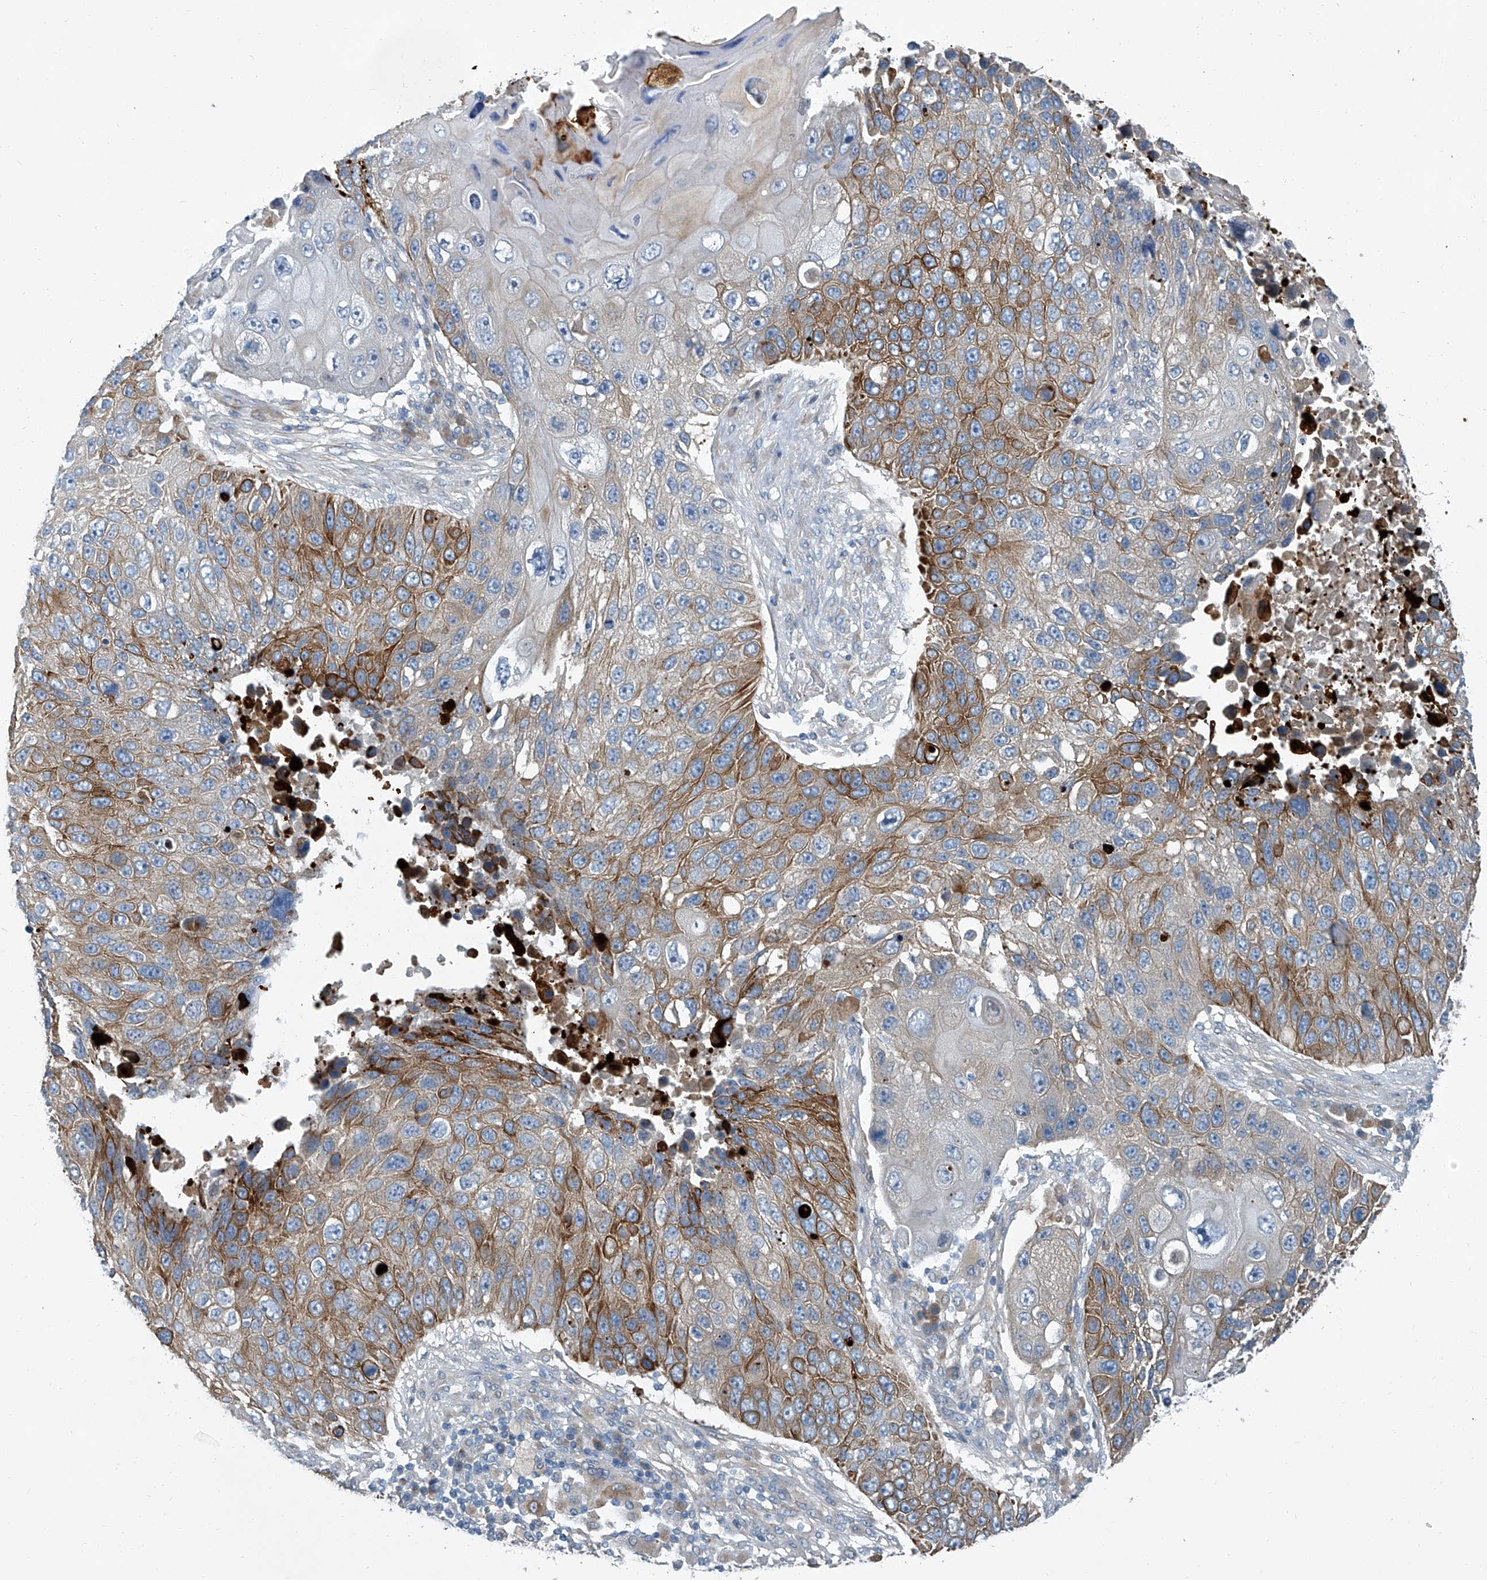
{"staining": {"intensity": "moderate", "quantity": ">75%", "location": "cytoplasmic/membranous"}, "tissue": "lung cancer", "cell_type": "Tumor cells", "image_type": "cancer", "snomed": [{"axis": "morphology", "description": "Squamous cell carcinoma, NOS"}, {"axis": "topography", "description": "Lung"}], "caption": "Protein analysis of lung squamous cell carcinoma tissue reveals moderate cytoplasmic/membranous positivity in about >75% of tumor cells.", "gene": "SLC26A11", "patient": {"sex": "male", "age": 61}}